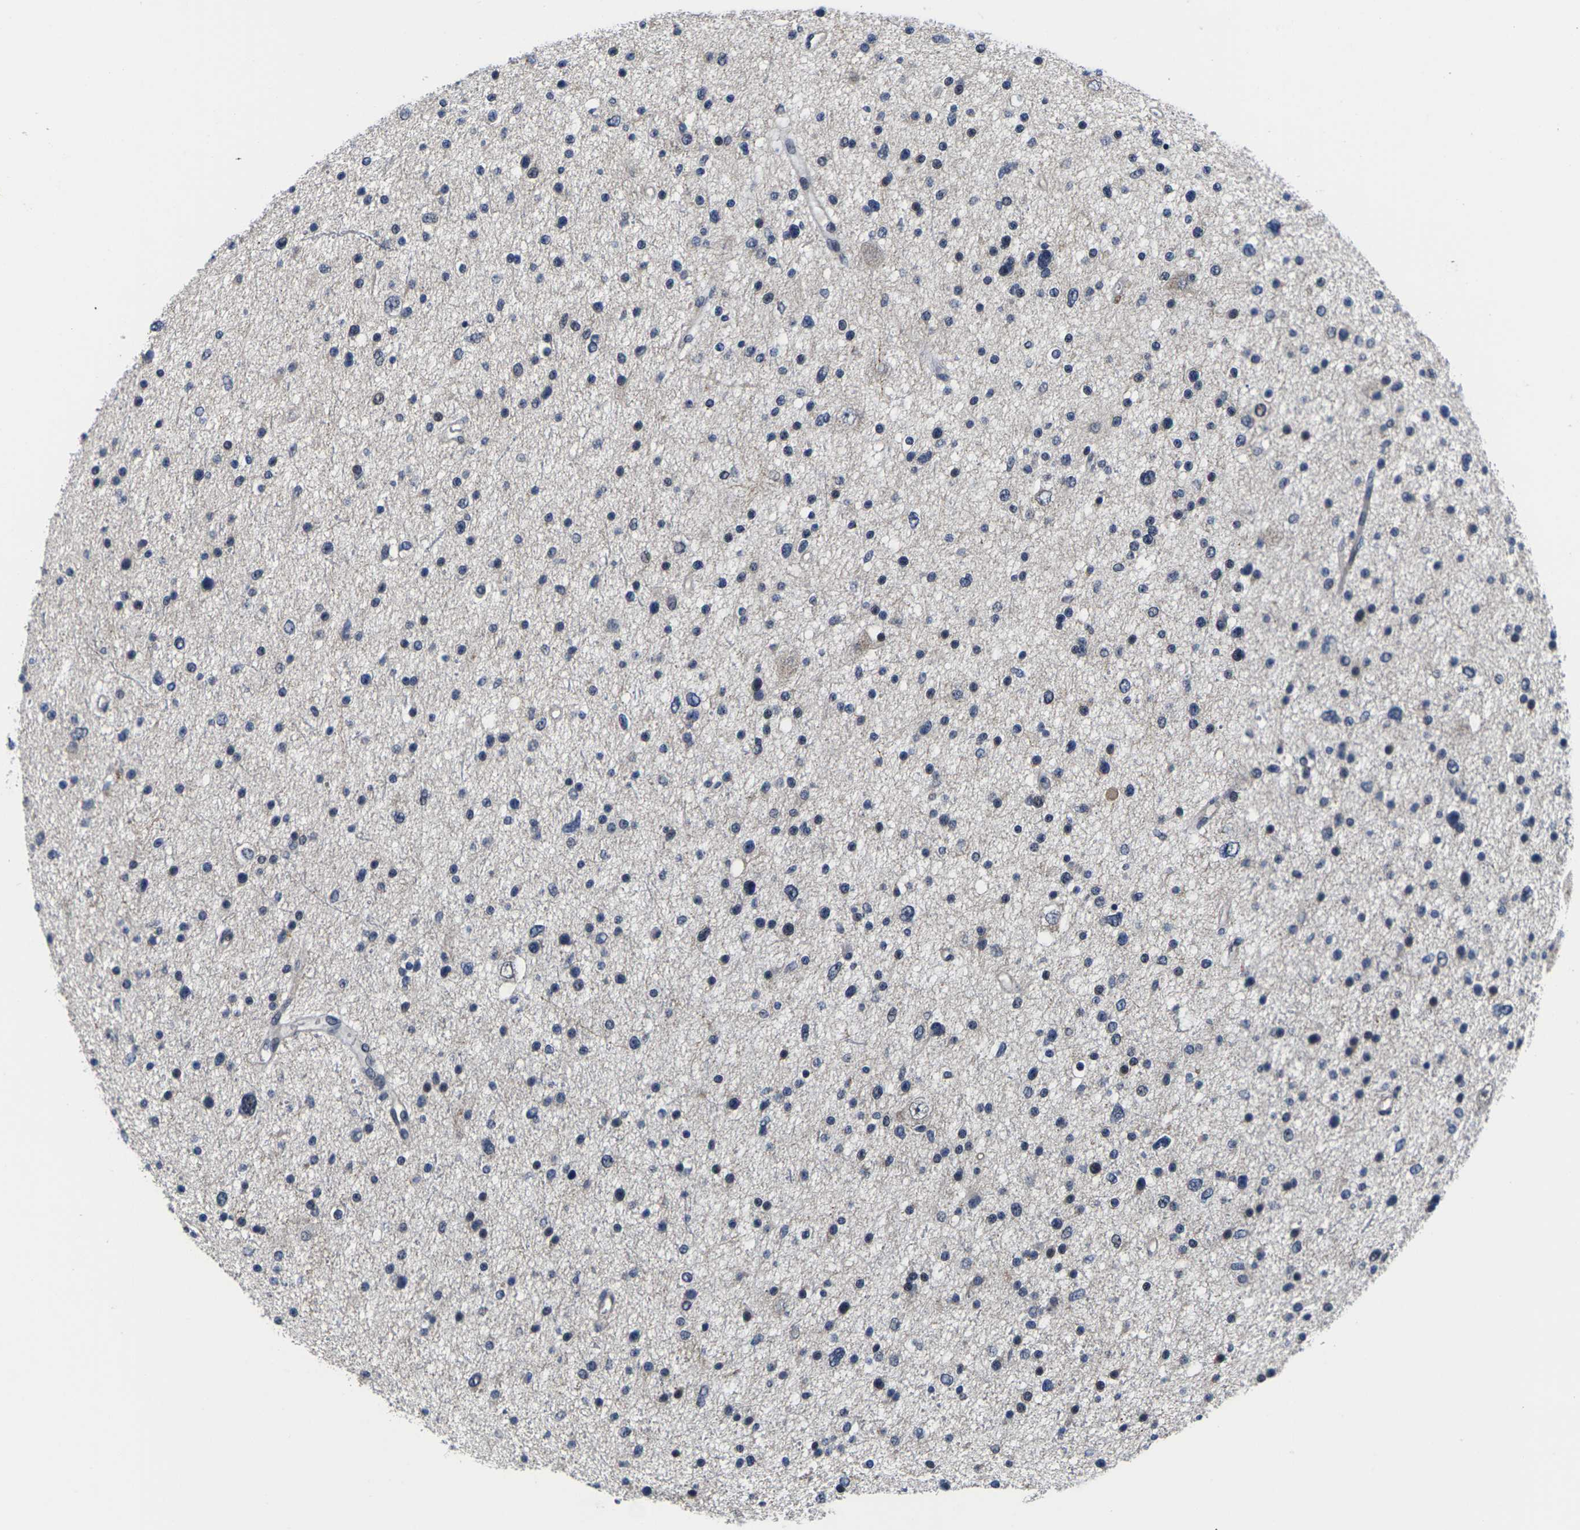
{"staining": {"intensity": "negative", "quantity": "none", "location": "none"}, "tissue": "glioma", "cell_type": "Tumor cells", "image_type": "cancer", "snomed": [{"axis": "morphology", "description": "Glioma, malignant, Low grade"}, {"axis": "topography", "description": "Brain"}], "caption": "This is a histopathology image of IHC staining of low-grade glioma (malignant), which shows no staining in tumor cells.", "gene": "ST6GAL2", "patient": {"sex": "female", "age": 37}}